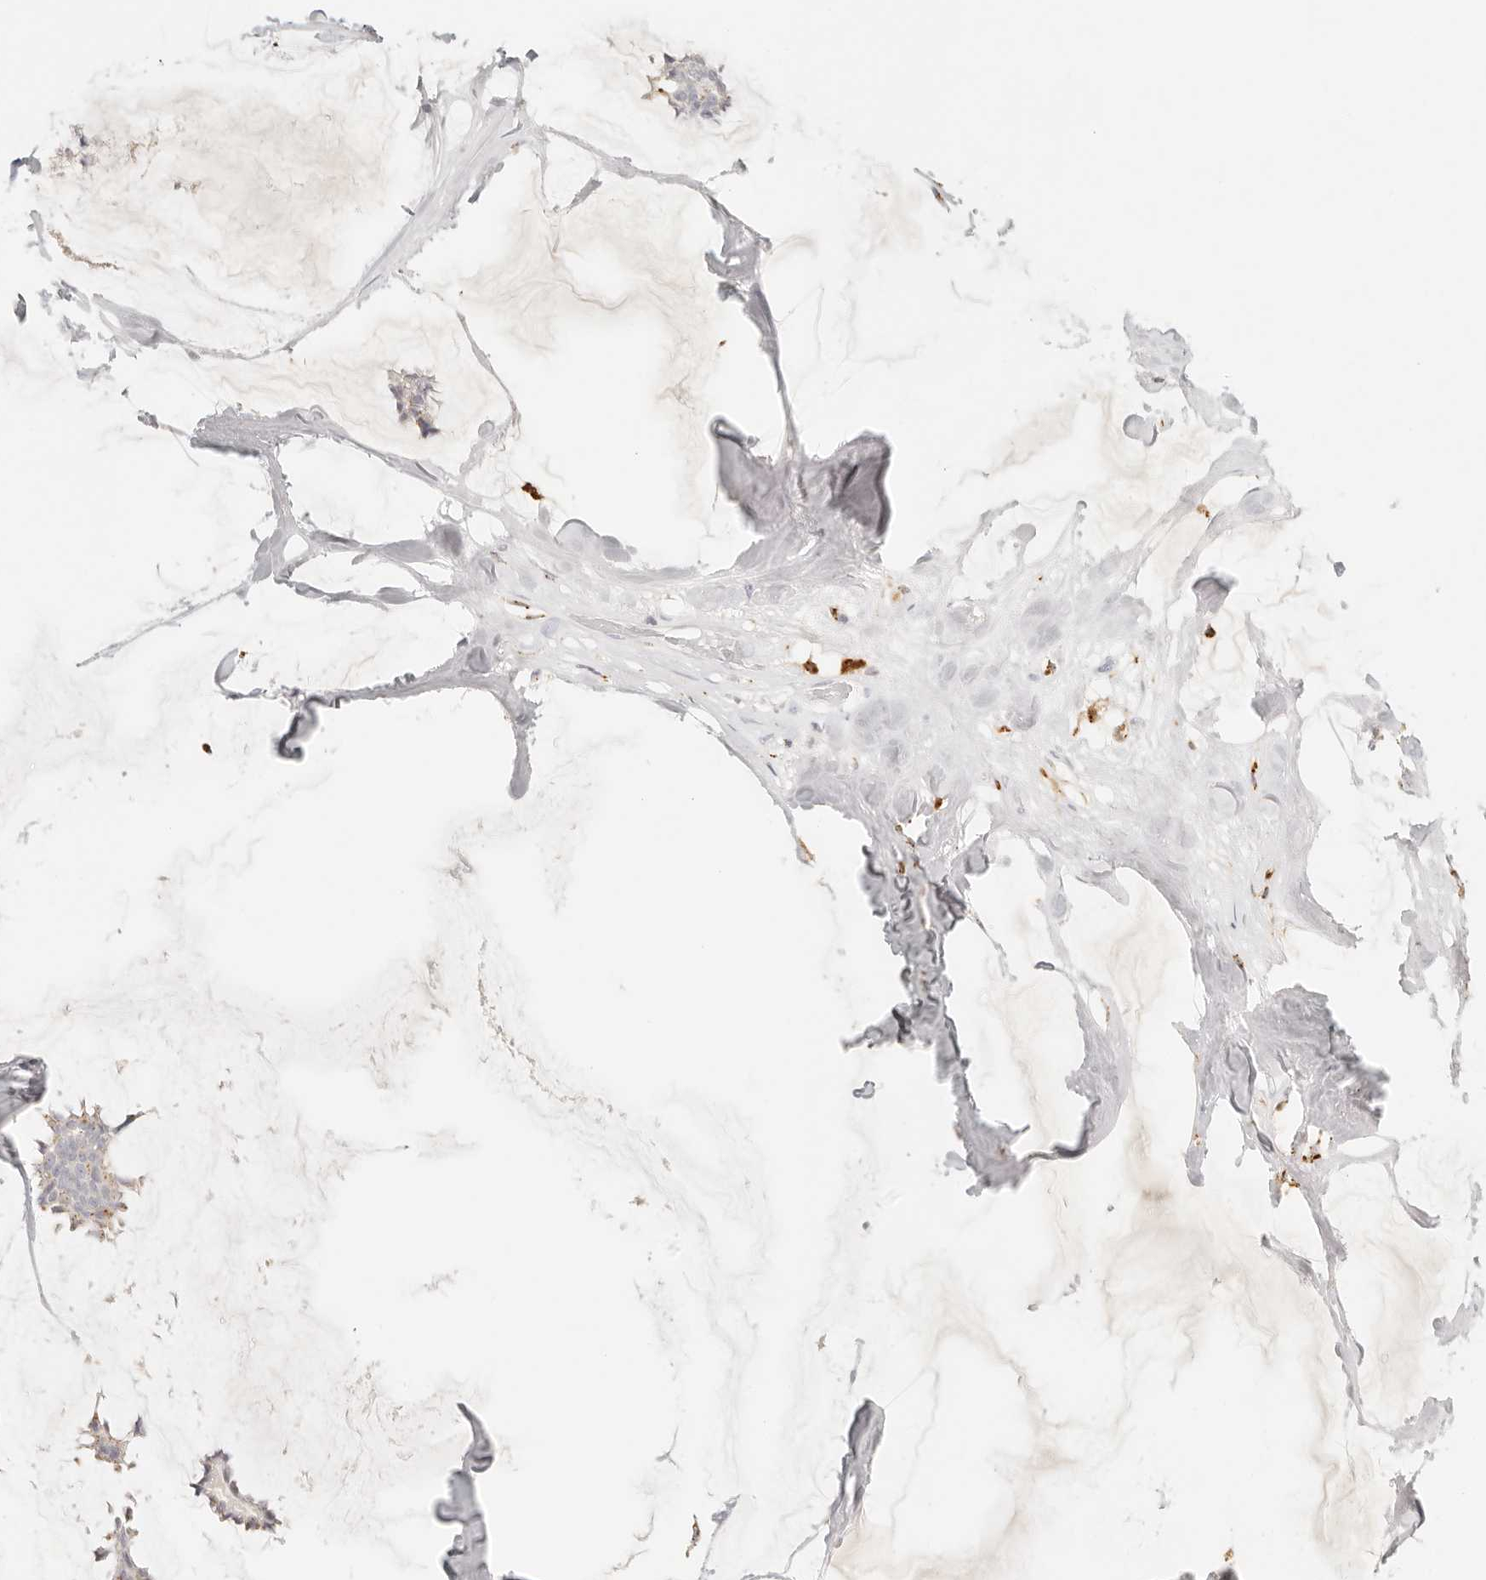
{"staining": {"intensity": "weak", "quantity": "<25%", "location": "cytoplasmic/membranous"}, "tissue": "breast cancer", "cell_type": "Tumor cells", "image_type": "cancer", "snomed": [{"axis": "morphology", "description": "Duct carcinoma"}, {"axis": "topography", "description": "Breast"}], "caption": "This image is of breast invasive ductal carcinoma stained with IHC to label a protein in brown with the nuclei are counter-stained blue. There is no expression in tumor cells. The staining was performed using DAB to visualize the protein expression in brown, while the nuclei were stained in blue with hematoxylin (Magnification: 20x).", "gene": "RNASET2", "patient": {"sex": "female", "age": 93}}